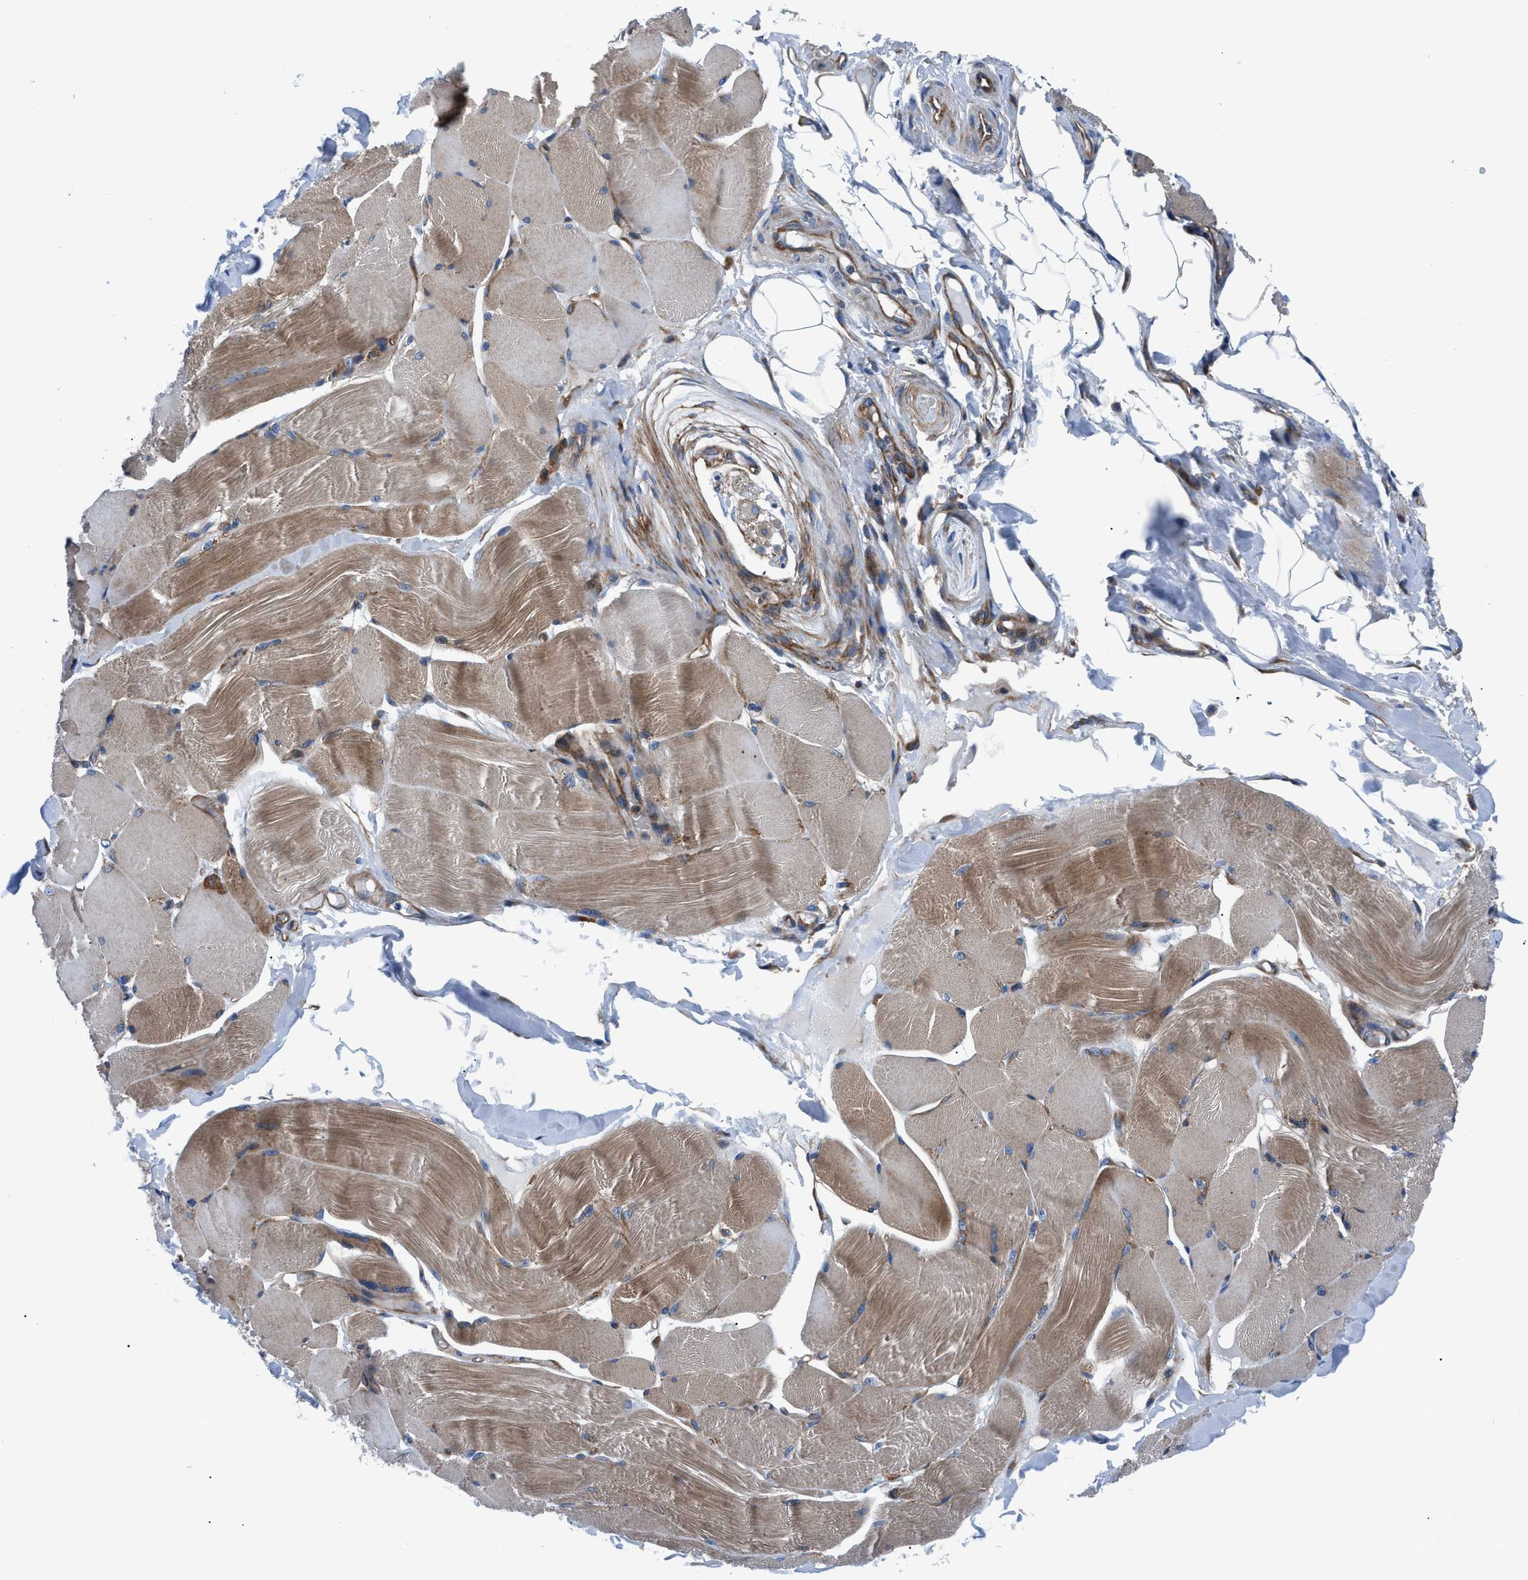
{"staining": {"intensity": "moderate", "quantity": ">75%", "location": "cytoplasmic/membranous"}, "tissue": "skeletal muscle", "cell_type": "Myocytes", "image_type": "normal", "snomed": [{"axis": "morphology", "description": "Normal tissue, NOS"}, {"axis": "topography", "description": "Skin"}, {"axis": "topography", "description": "Skeletal muscle"}], "caption": "An IHC histopathology image of benign tissue is shown. Protein staining in brown labels moderate cytoplasmic/membranous positivity in skeletal muscle within myocytes. The staining was performed using DAB (3,3'-diaminobenzidine) to visualize the protein expression in brown, while the nuclei were stained in blue with hematoxylin (Magnification: 20x).", "gene": "TRIP4", "patient": {"sex": "male", "age": 83}}